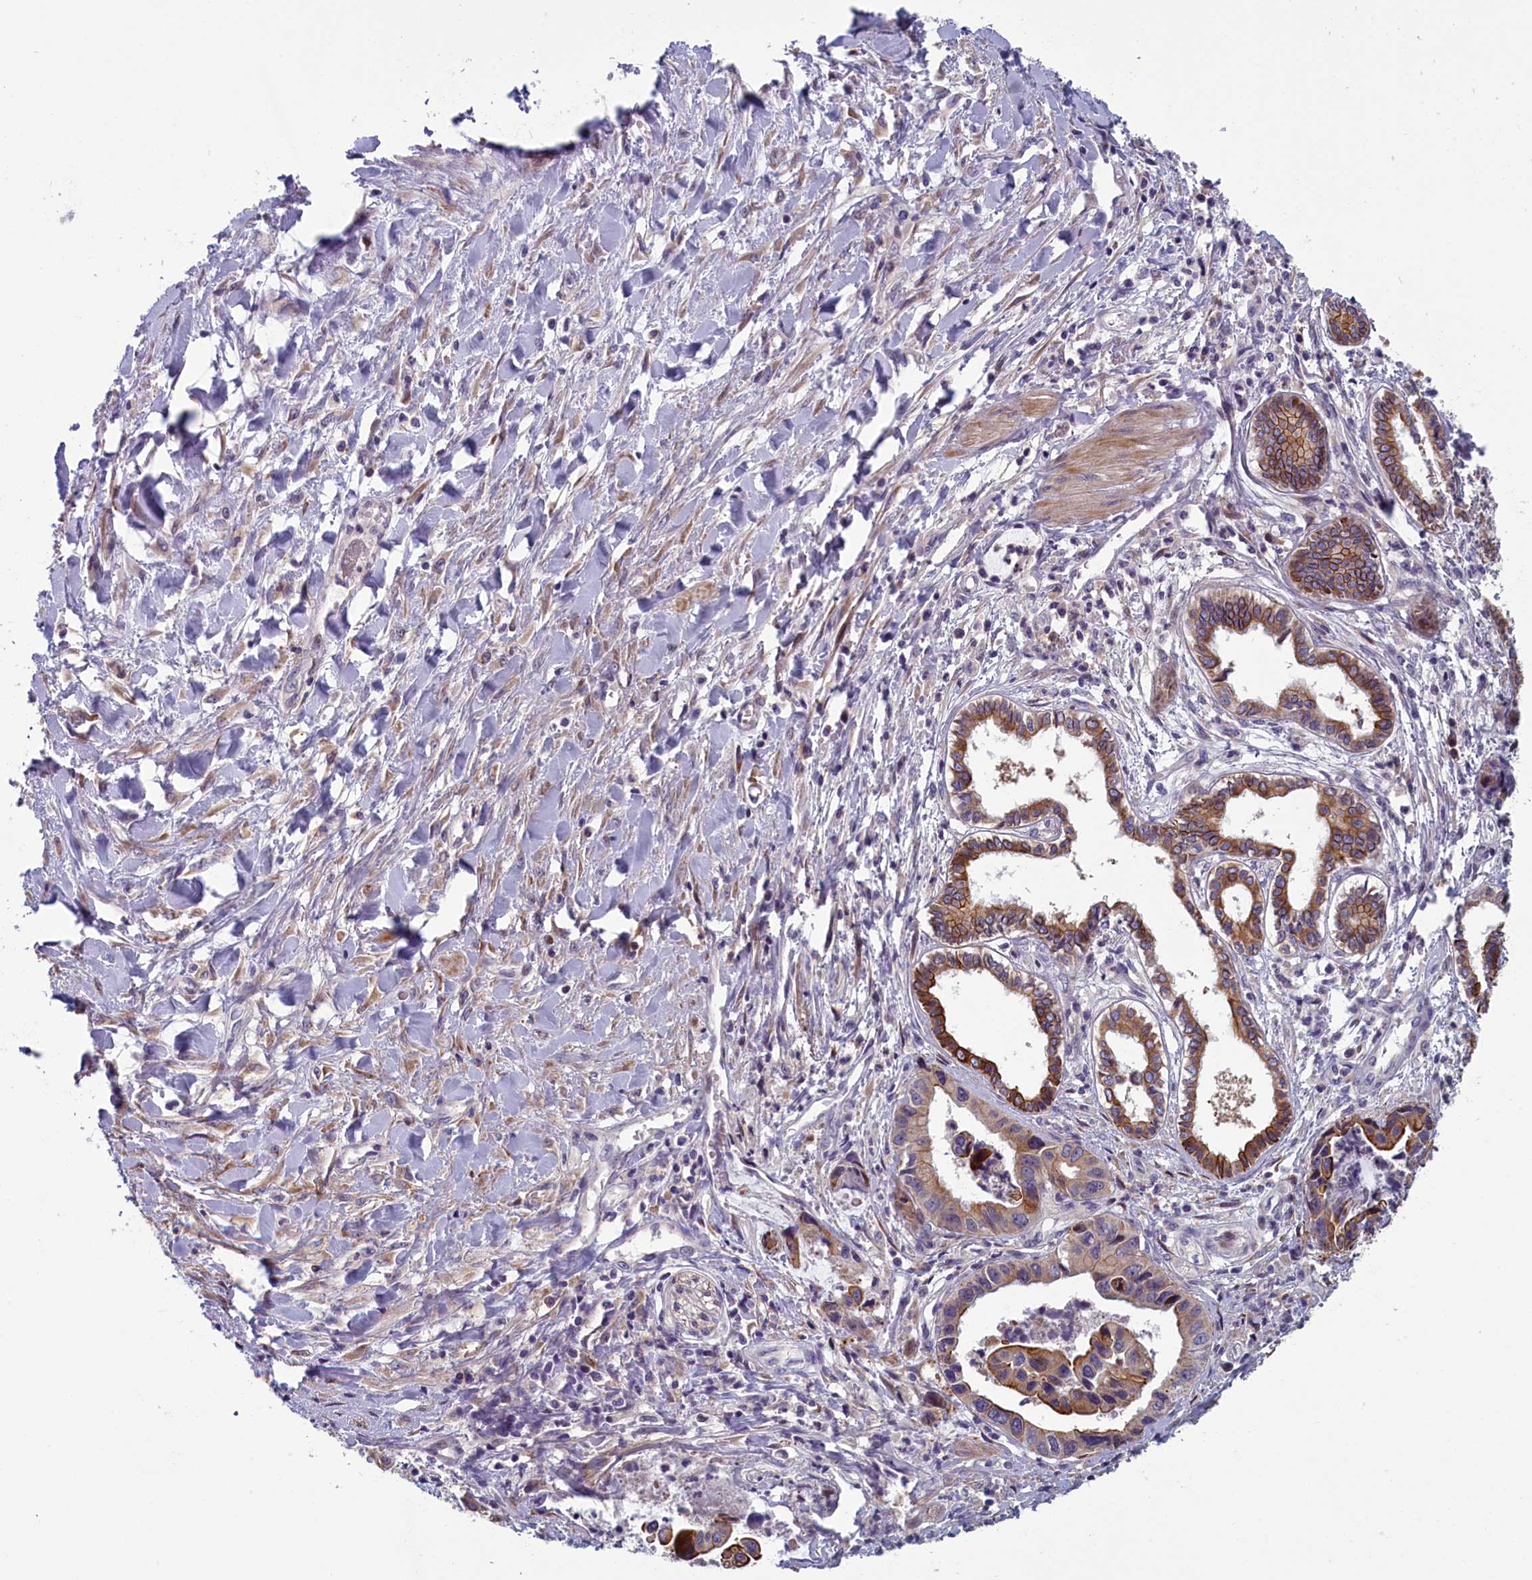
{"staining": {"intensity": "moderate", "quantity": "25%-75%", "location": "cytoplasmic/membranous"}, "tissue": "pancreatic cancer", "cell_type": "Tumor cells", "image_type": "cancer", "snomed": [{"axis": "morphology", "description": "Adenocarcinoma, NOS"}, {"axis": "topography", "description": "Pancreas"}], "caption": "IHC histopathology image of human pancreatic adenocarcinoma stained for a protein (brown), which exhibits medium levels of moderate cytoplasmic/membranous staining in approximately 25%-75% of tumor cells.", "gene": "ANKRD39", "patient": {"sex": "female", "age": 50}}